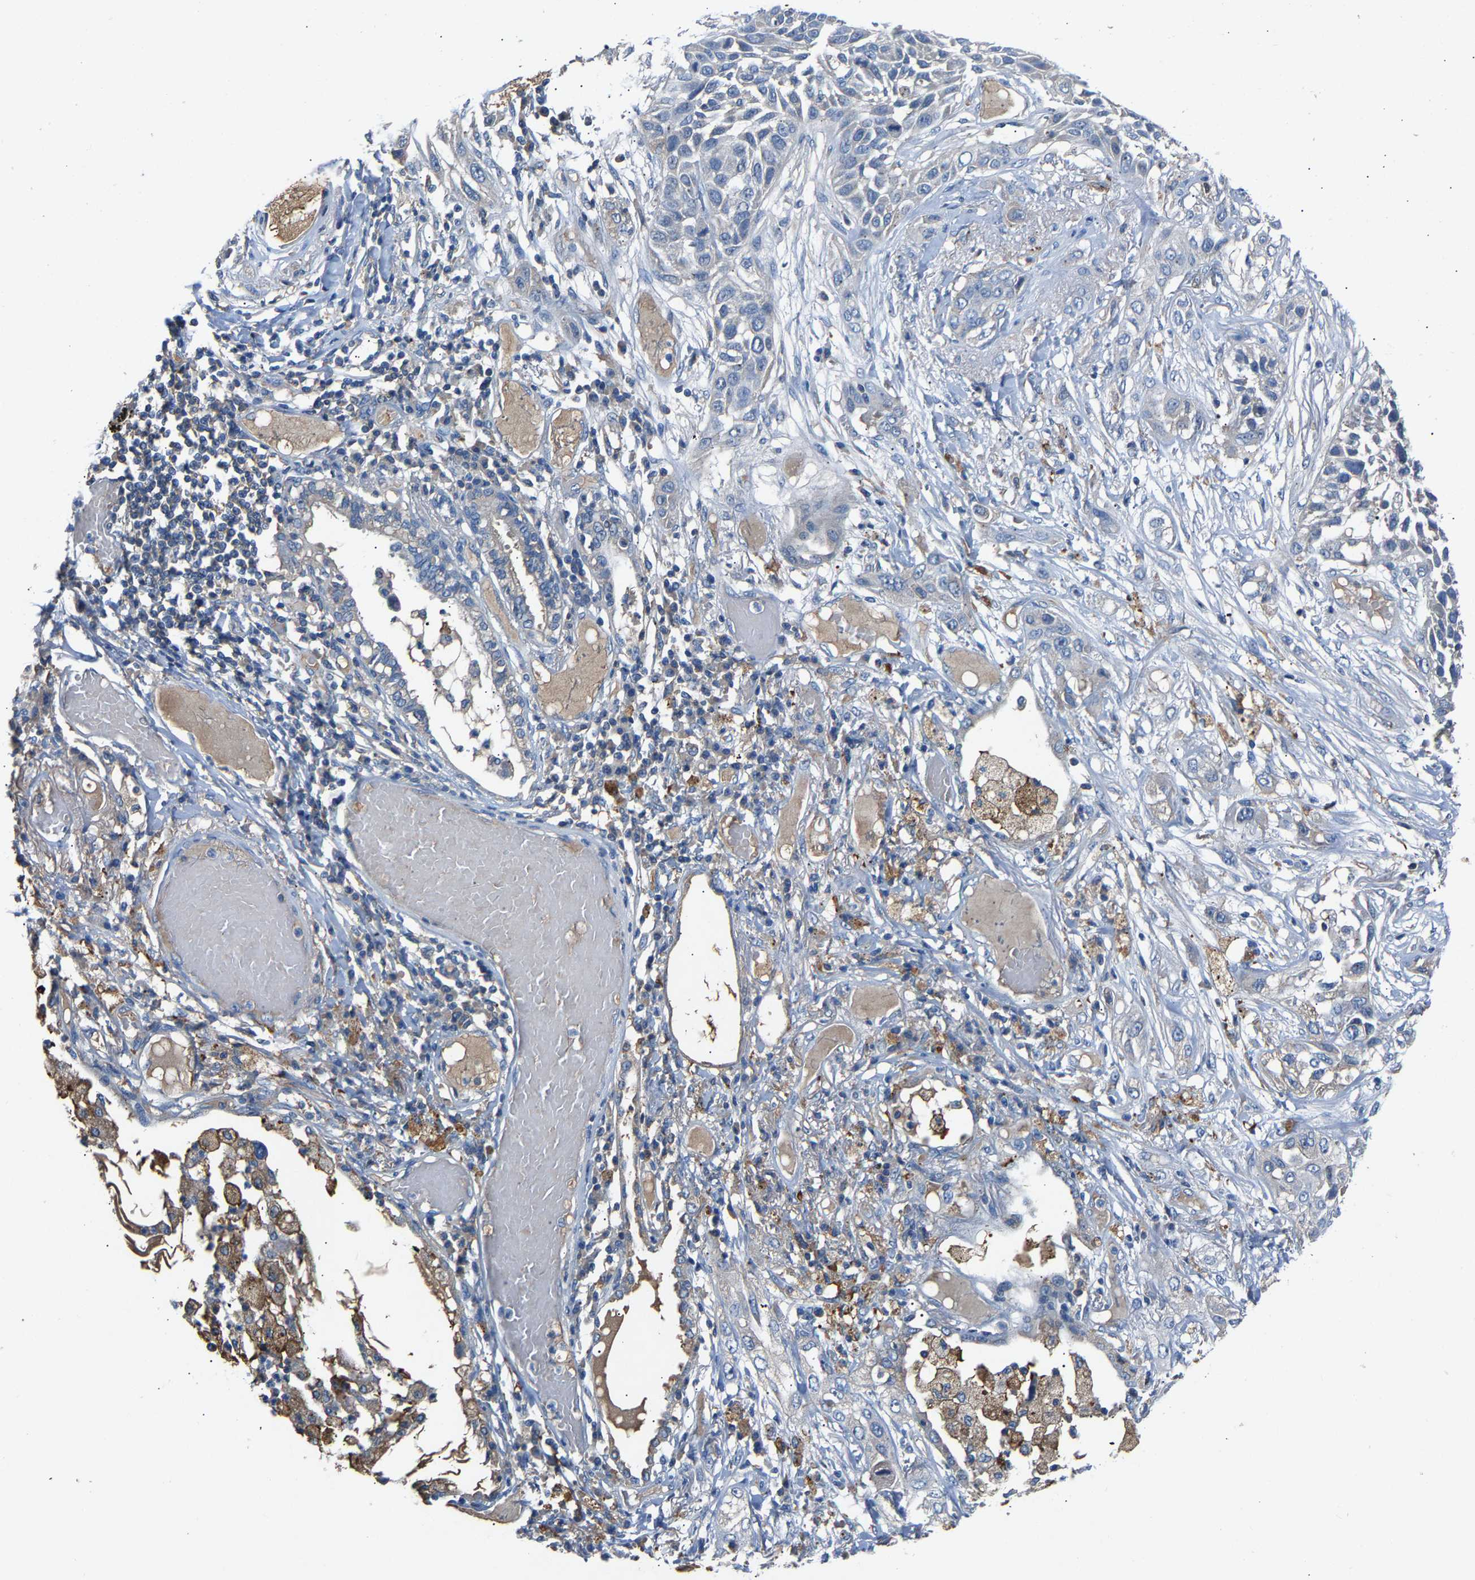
{"staining": {"intensity": "negative", "quantity": "none", "location": "none"}, "tissue": "lung cancer", "cell_type": "Tumor cells", "image_type": "cancer", "snomed": [{"axis": "morphology", "description": "Squamous cell carcinoma, NOS"}, {"axis": "topography", "description": "Lung"}], "caption": "DAB (3,3'-diaminobenzidine) immunohistochemical staining of lung squamous cell carcinoma shows no significant expression in tumor cells. The staining was performed using DAB (3,3'-diaminobenzidine) to visualize the protein expression in brown, while the nuclei were stained in blue with hematoxylin (Magnification: 20x).", "gene": "DNAAF5", "patient": {"sex": "male", "age": 71}}